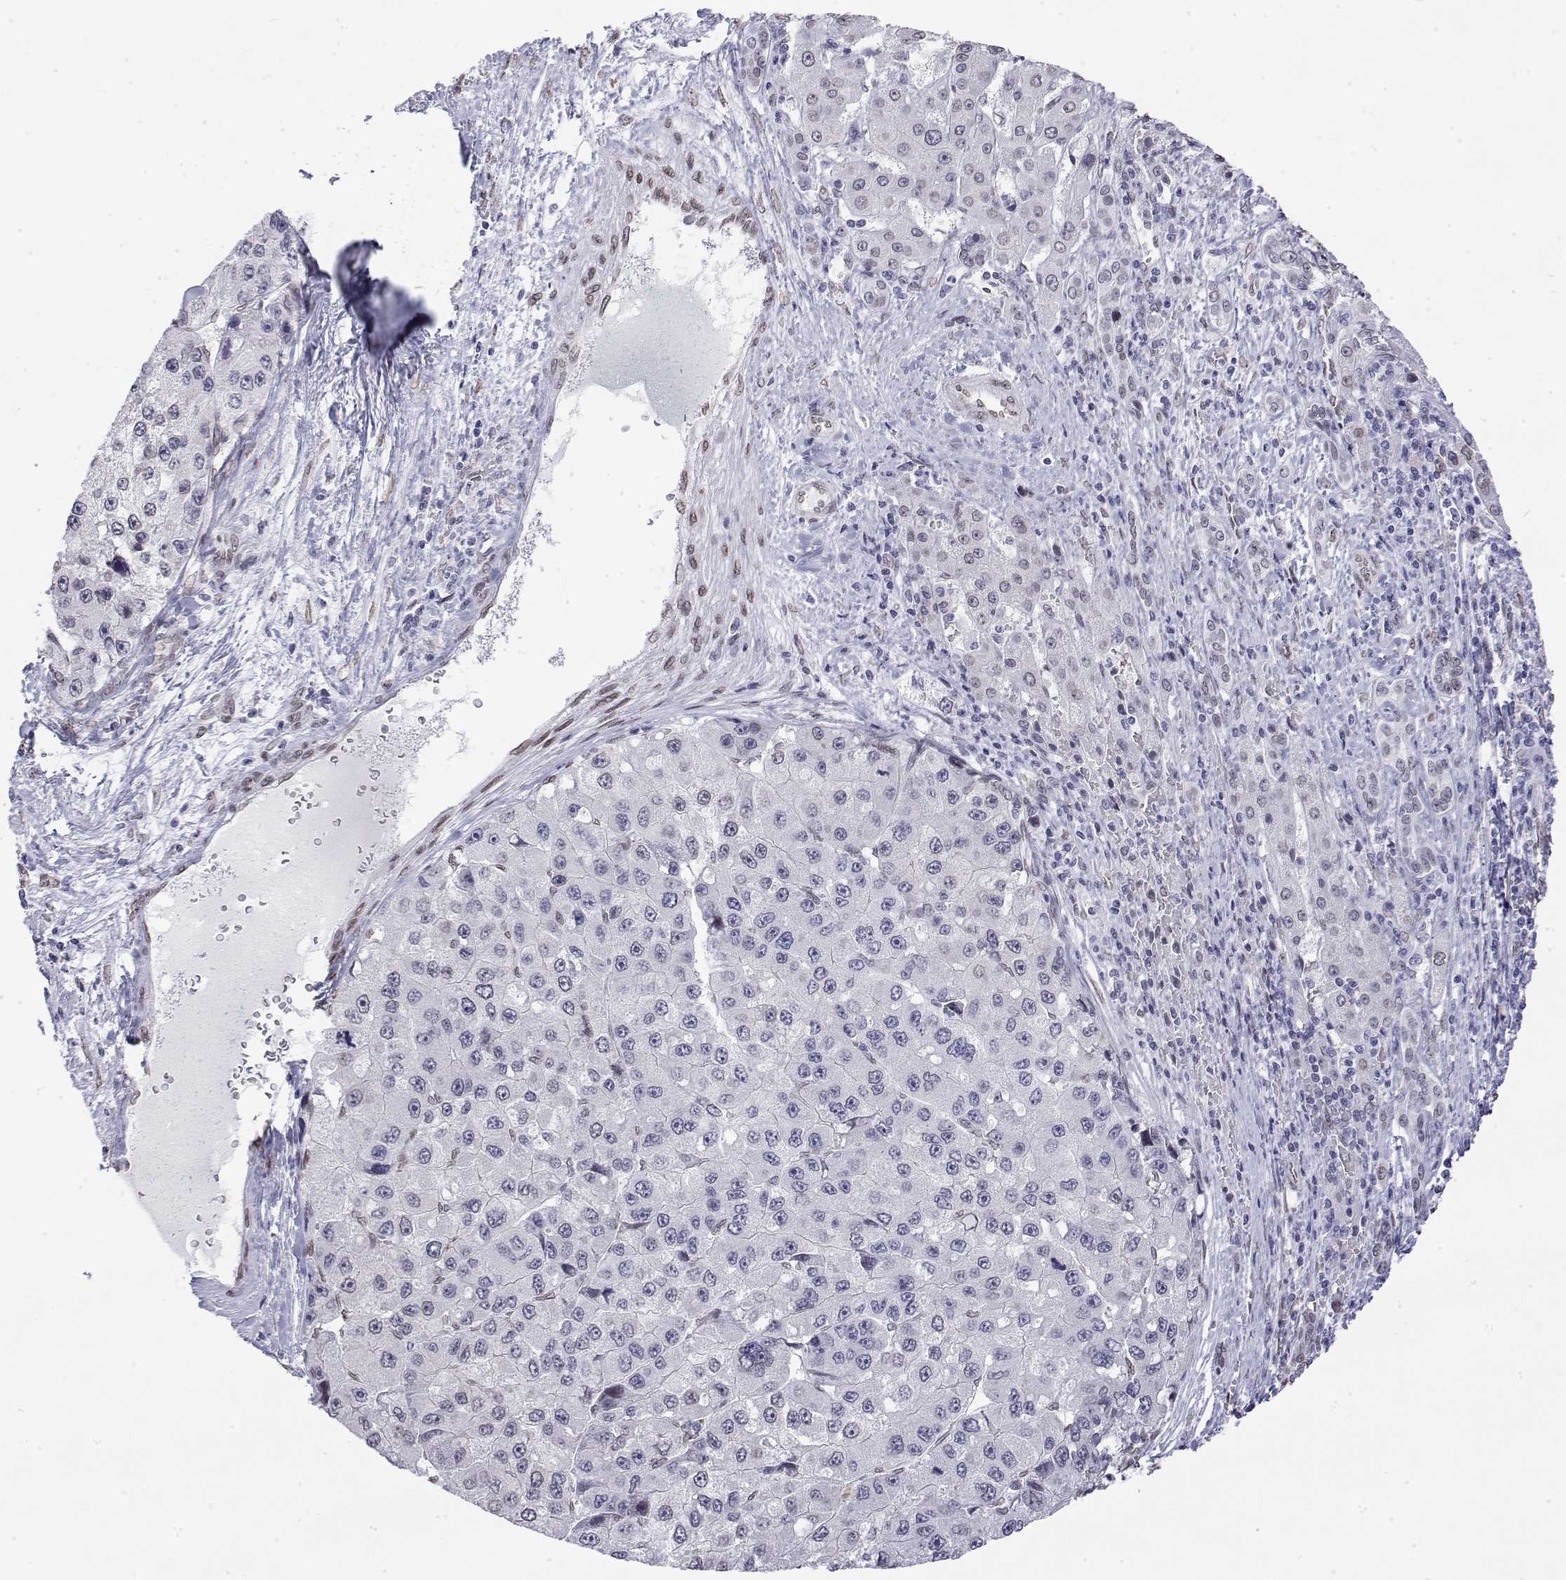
{"staining": {"intensity": "negative", "quantity": "none", "location": "none"}, "tissue": "liver cancer", "cell_type": "Tumor cells", "image_type": "cancer", "snomed": [{"axis": "morphology", "description": "Carcinoma, Hepatocellular, NOS"}, {"axis": "topography", "description": "Liver"}], "caption": "Liver cancer (hepatocellular carcinoma) was stained to show a protein in brown. There is no significant positivity in tumor cells. (Brightfield microscopy of DAB (3,3'-diaminobenzidine) immunohistochemistry (IHC) at high magnification).", "gene": "ZNF532", "patient": {"sex": "female", "age": 73}}